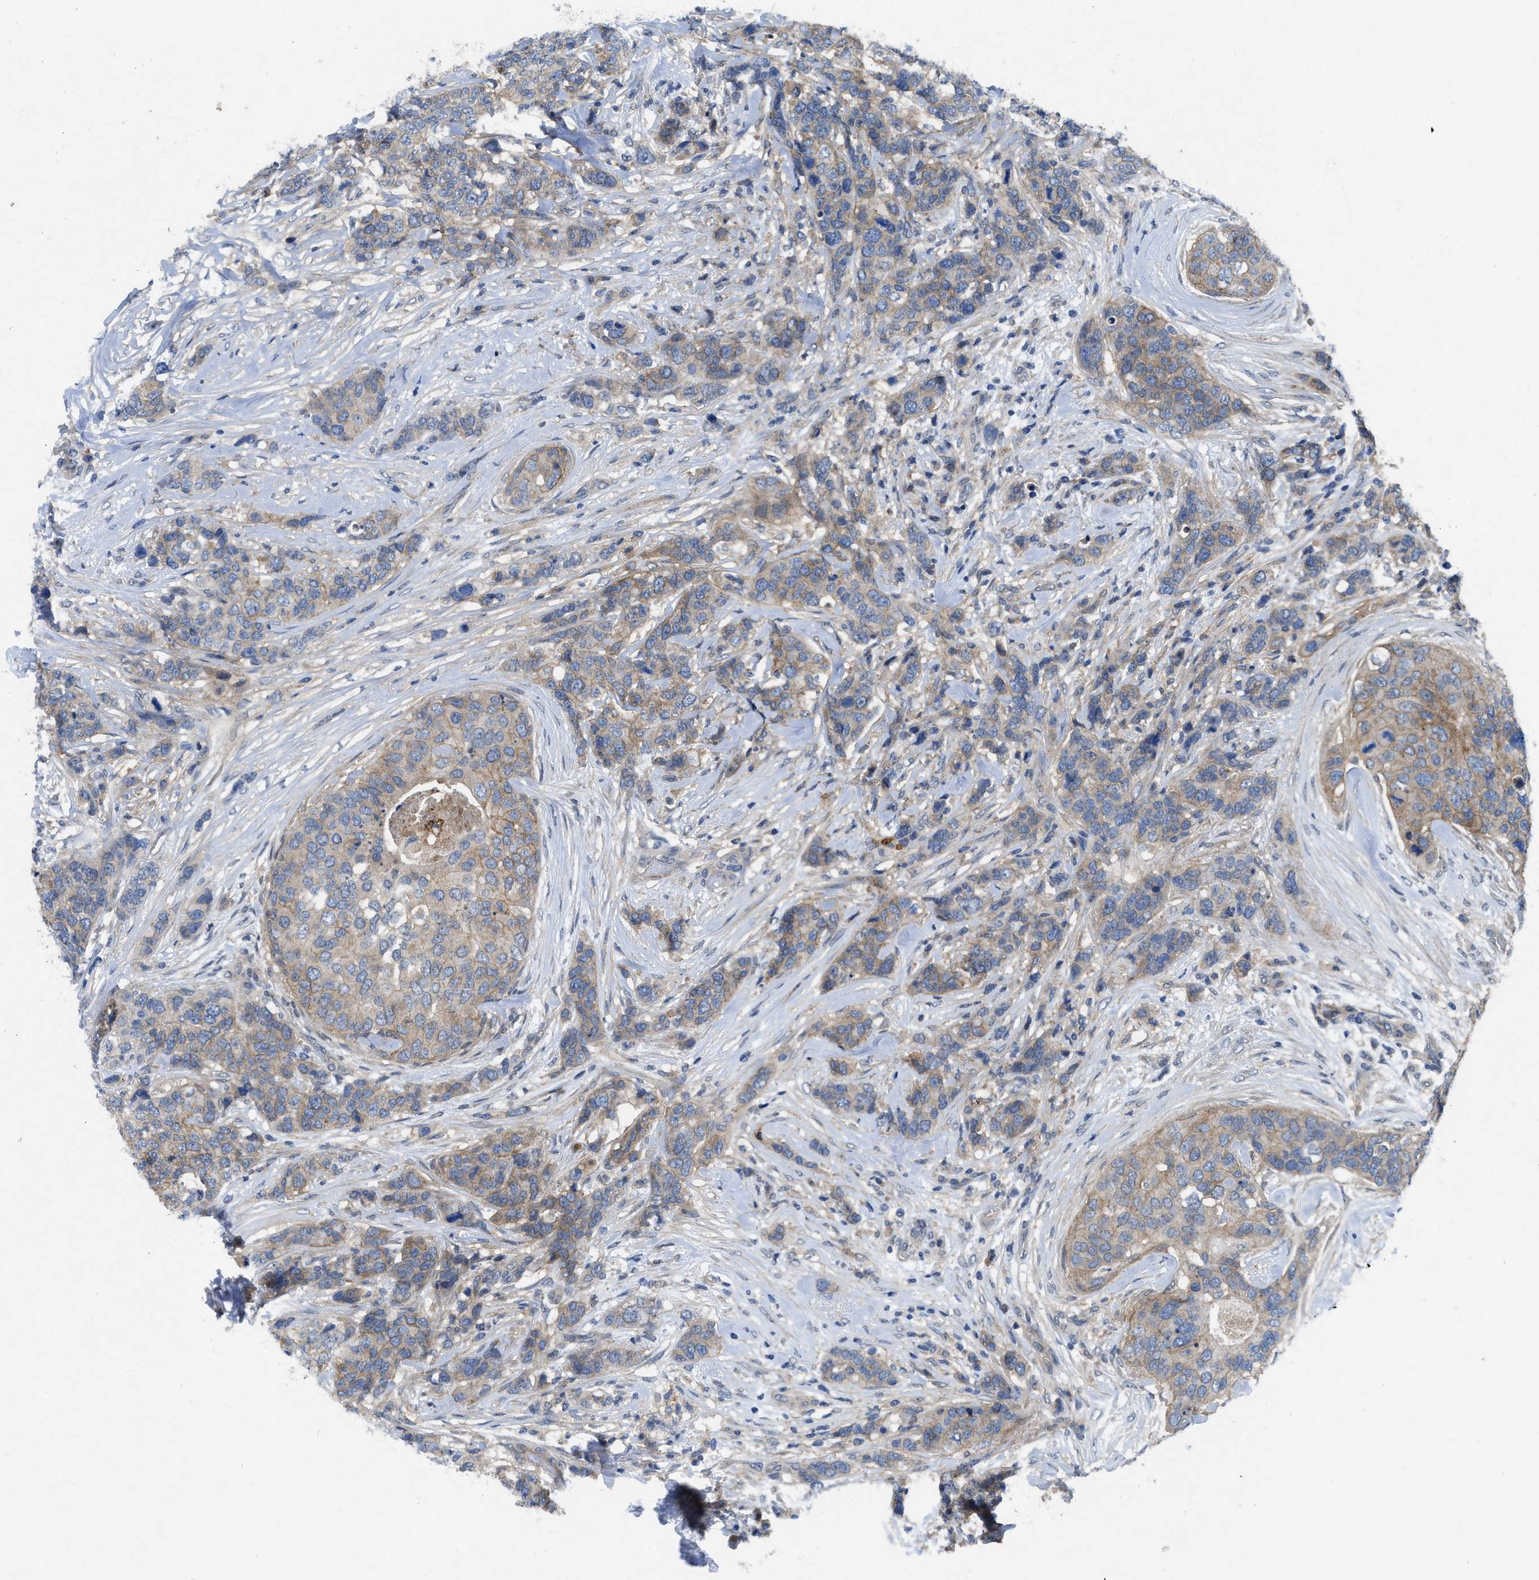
{"staining": {"intensity": "weak", "quantity": ">75%", "location": "cytoplasmic/membranous"}, "tissue": "breast cancer", "cell_type": "Tumor cells", "image_type": "cancer", "snomed": [{"axis": "morphology", "description": "Lobular carcinoma"}, {"axis": "topography", "description": "Breast"}], "caption": "IHC micrograph of neoplastic tissue: breast cancer (lobular carcinoma) stained using IHC reveals low levels of weak protein expression localized specifically in the cytoplasmic/membranous of tumor cells, appearing as a cytoplasmic/membranous brown color.", "gene": "PANX1", "patient": {"sex": "female", "age": 59}}